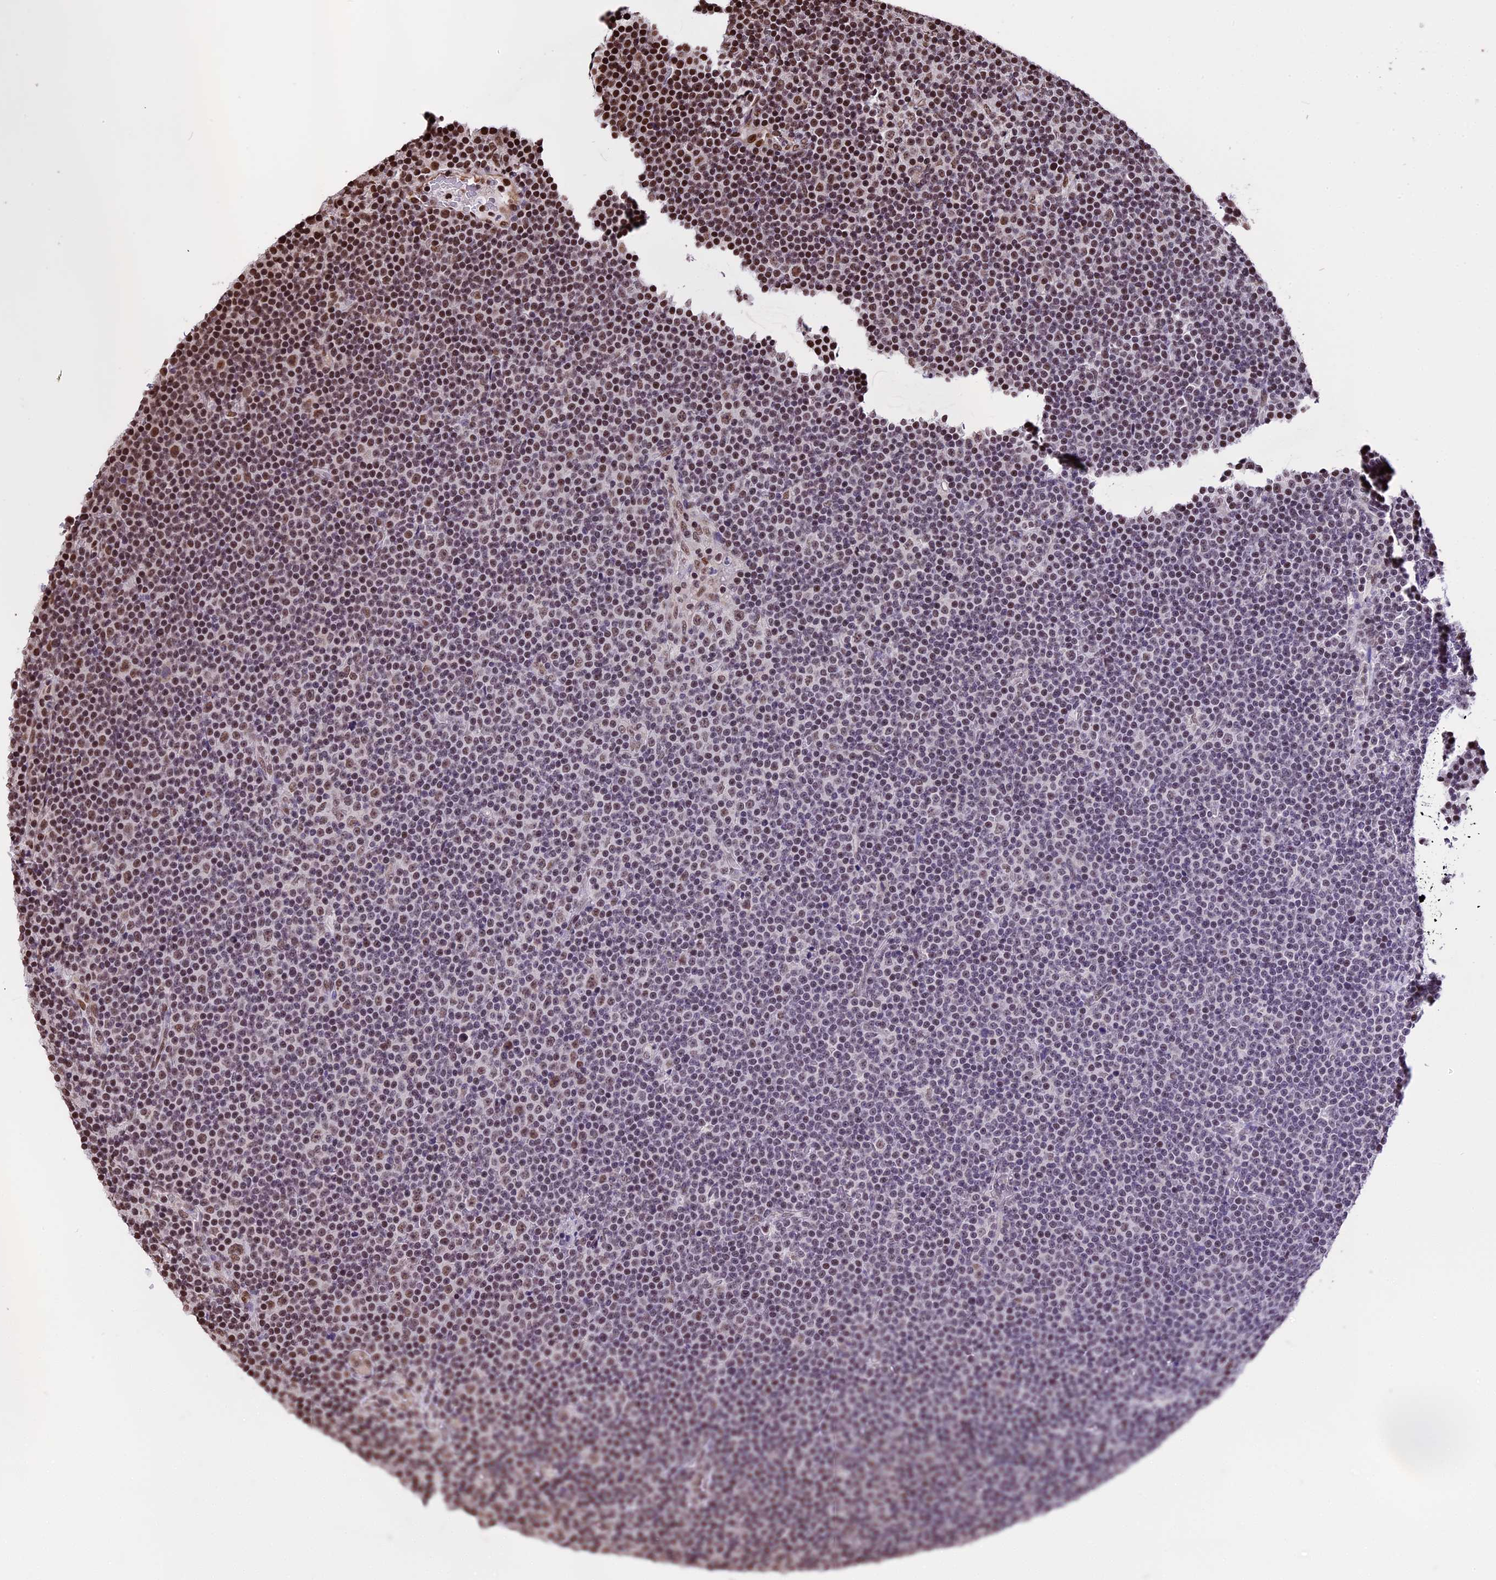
{"staining": {"intensity": "moderate", "quantity": "<25%", "location": "nuclear"}, "tissue": "lymphoma", "cell_type": "Tumor cells", "image_type": "cancer", "snomed": [{"axis": "morphology", "description": "Malignant lymphoma, non-Hodgkin's type, Low grade"}, {"axis": "topography", "description": "Lymph node"}], "caption": "This photomicrograph displays lymphoma stained with immunohistochemistry to label a protein in brown. The nuclear of tumor cells show moderate positivity for the protein. Nuclei are counter-stained blue.", "gene": "POLR3E", "patient": {"sex": "female", "age": 67}}